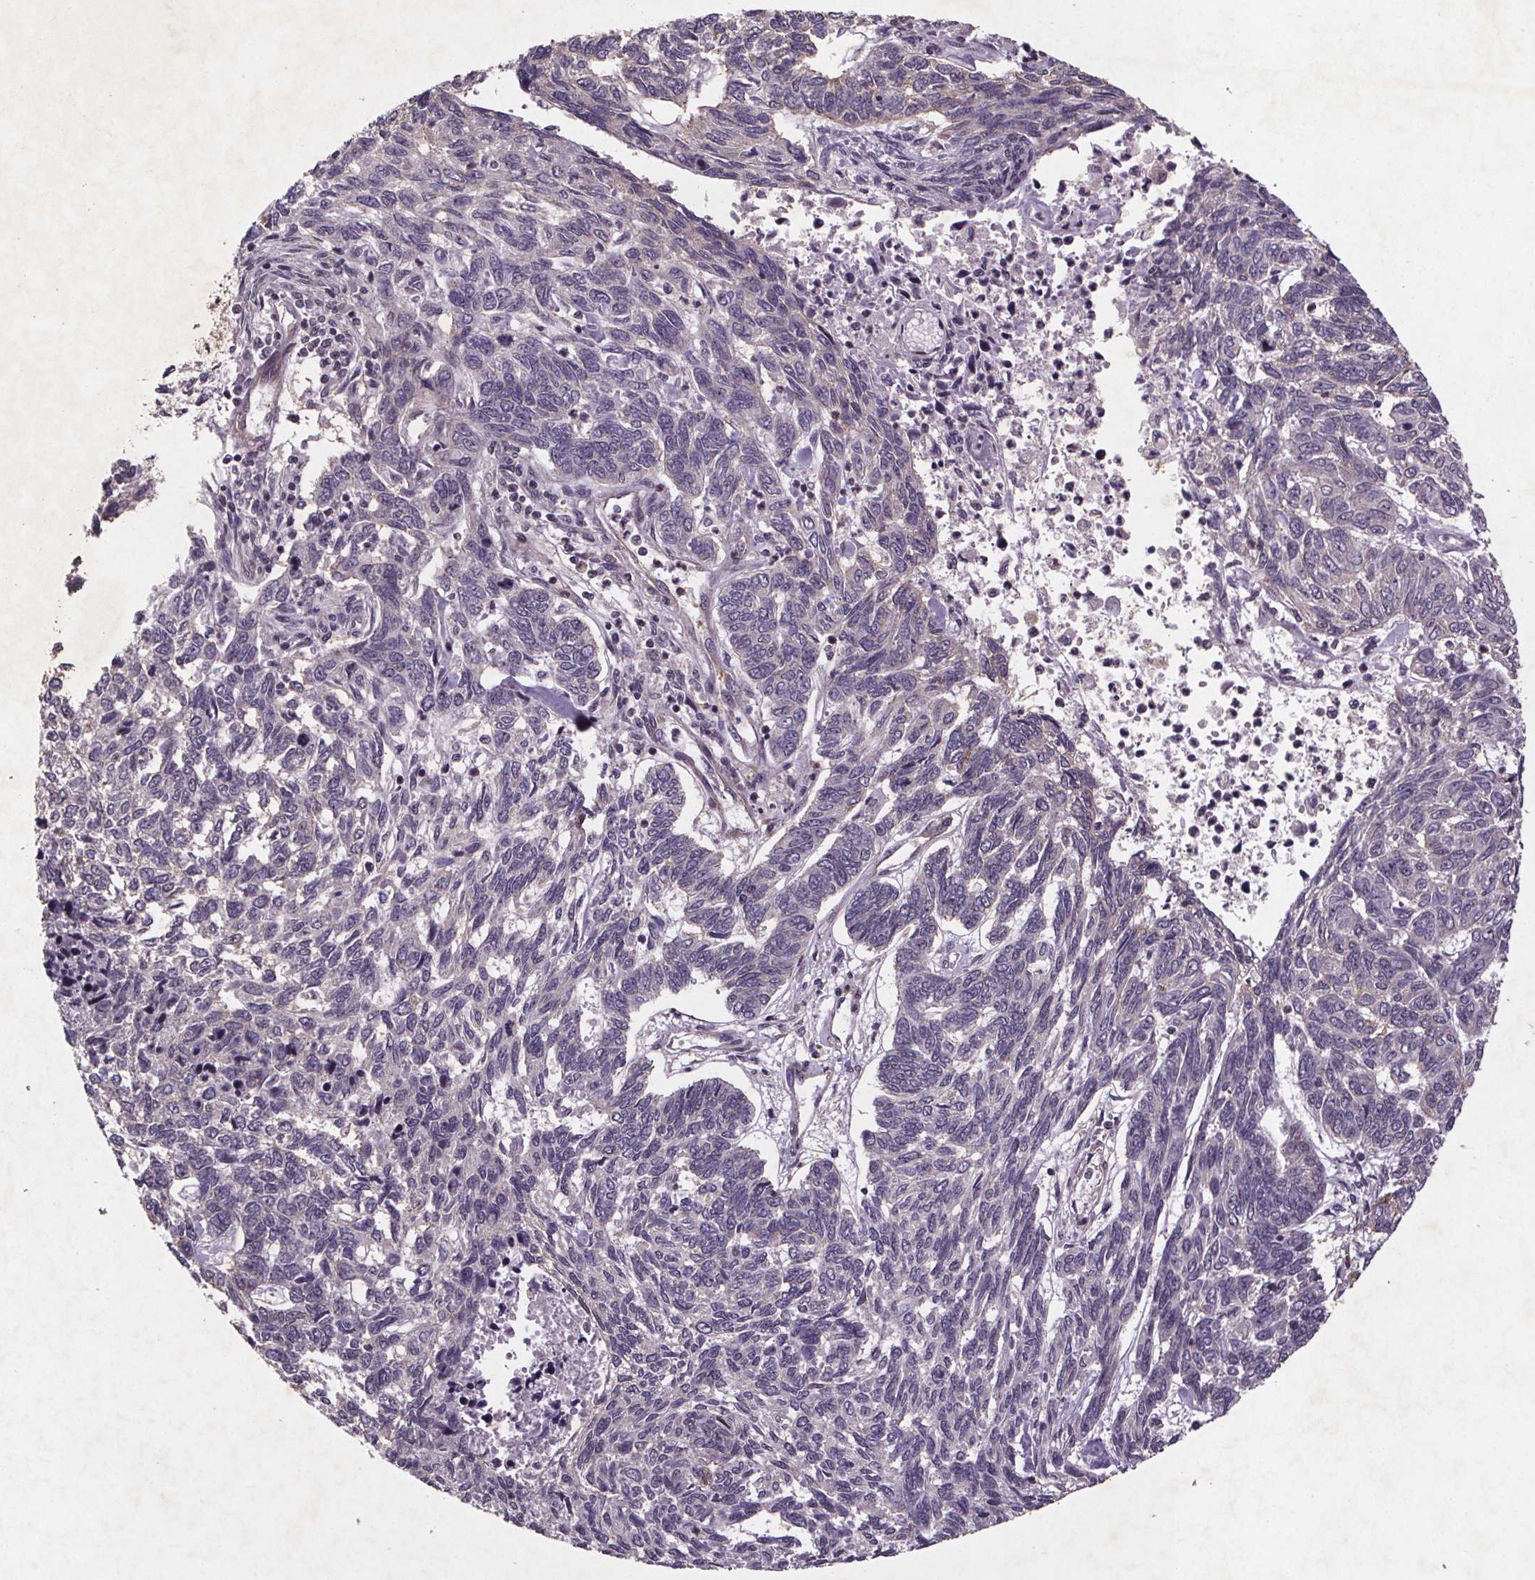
{"staining": {"intensity": "negative", "quantity": "none", "location": "none"}, "tissue": "skin cancer", "cell_type": "Tumor cells", "image_type": "cancer", "snomed": [{"axis": "morphology", "description": "Basal cell carcinoma"}, {"axis": "topography", "description": "Skin"}], "caption": "IHC image of neoplastic tissue: skin basal cell carcinoma stained with DAB reveals no significant protein expression in tumor cells. Nuclei are stained in blue.", "gene": "STRN3", "patient": {"sex": "female", "age": 65}}